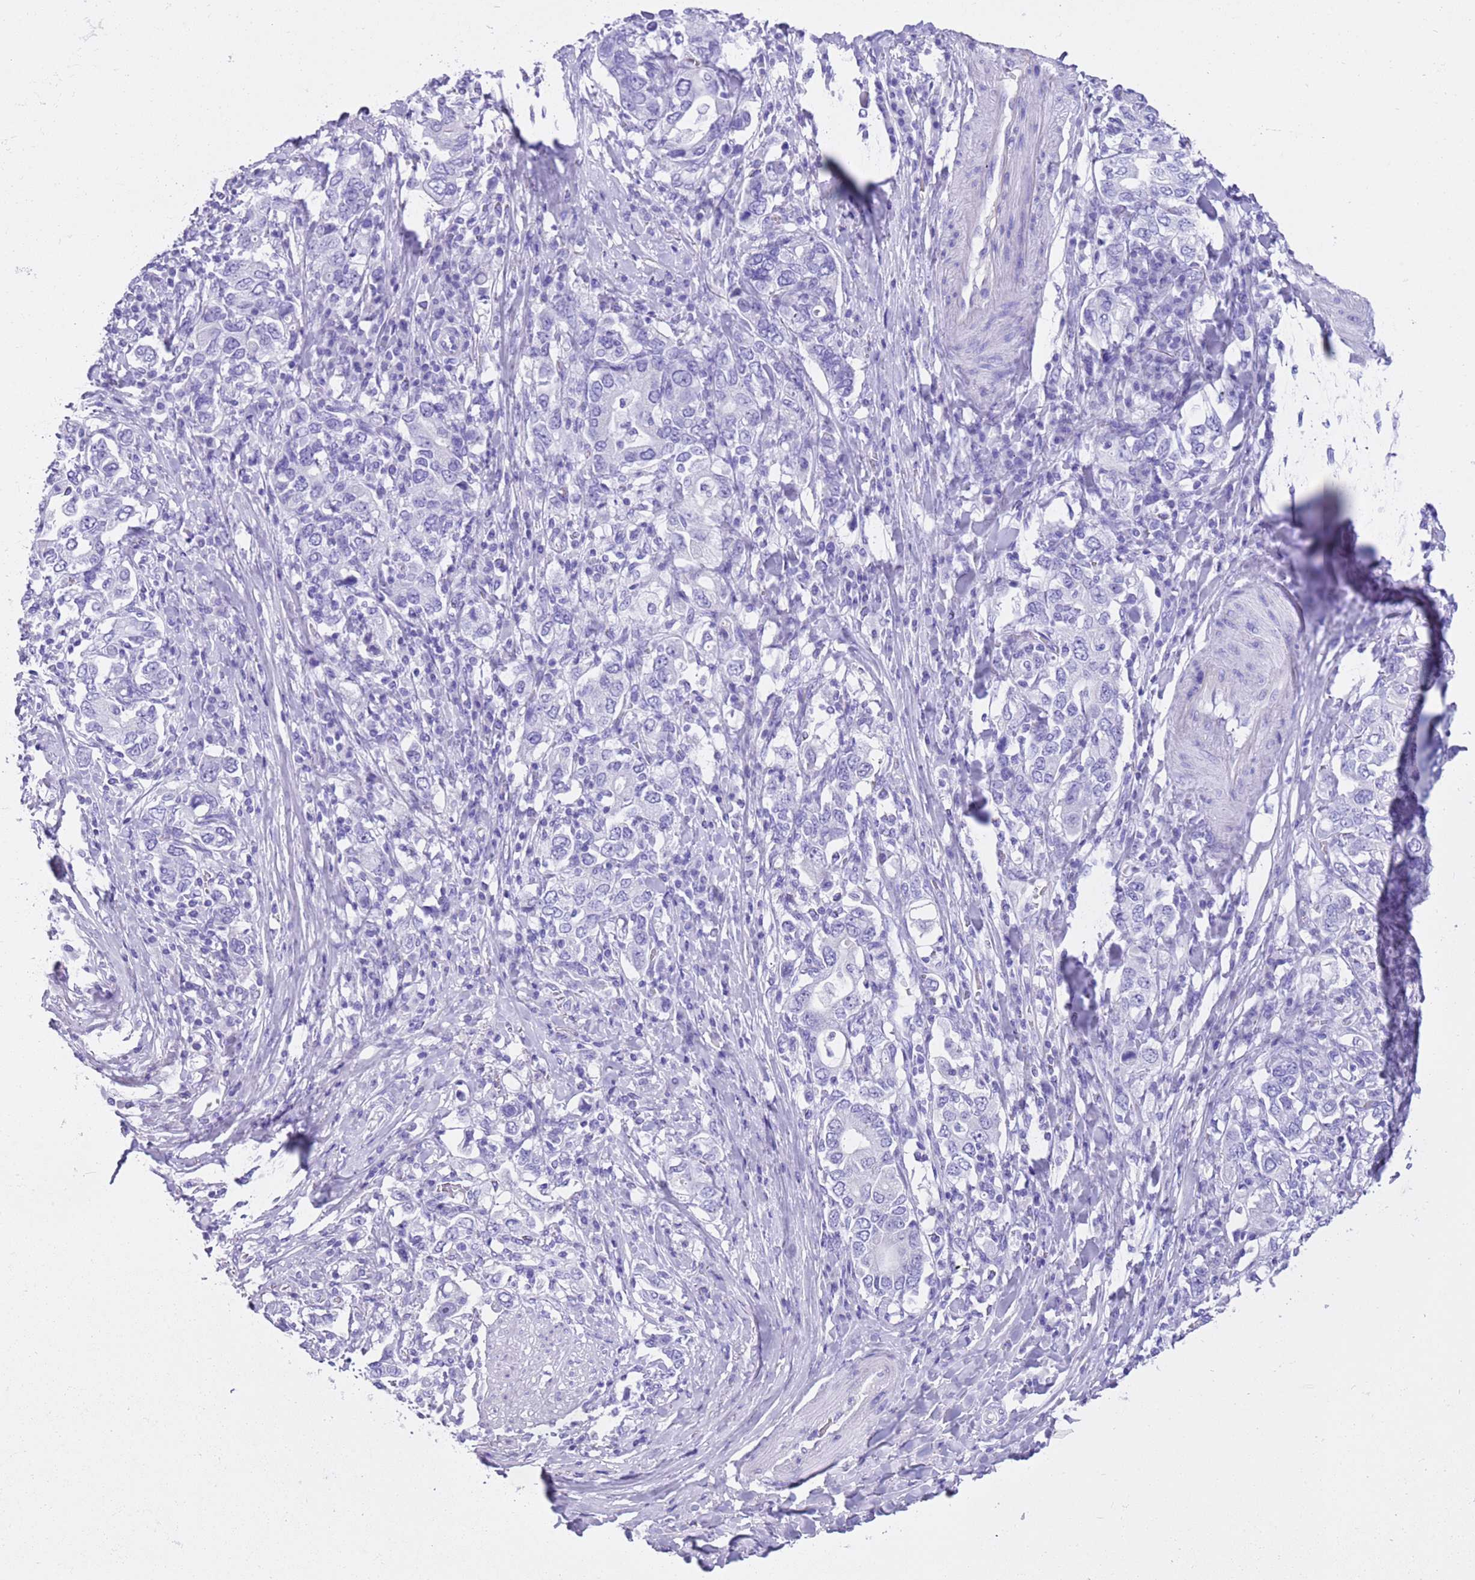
{"staining": {"intensity": "negative", "quantity": "none", "location": "none"}, "tissue": "stomach cancer", "cell_type": "Tumor cells", "image_type": "cancer", "snomed": [{"axis": "morphology", "description": "Adenocarcinoma, NOS"}, {"axis": "topography", "description": "Stomach, upper"}, {"axis": "topography", "description": "Stomach"}], "caption": "Tumor cells show no significant positivity in stomach cancer.", "gene": "TMEM185B", "patient": {"sex": "male", "age": 62}}